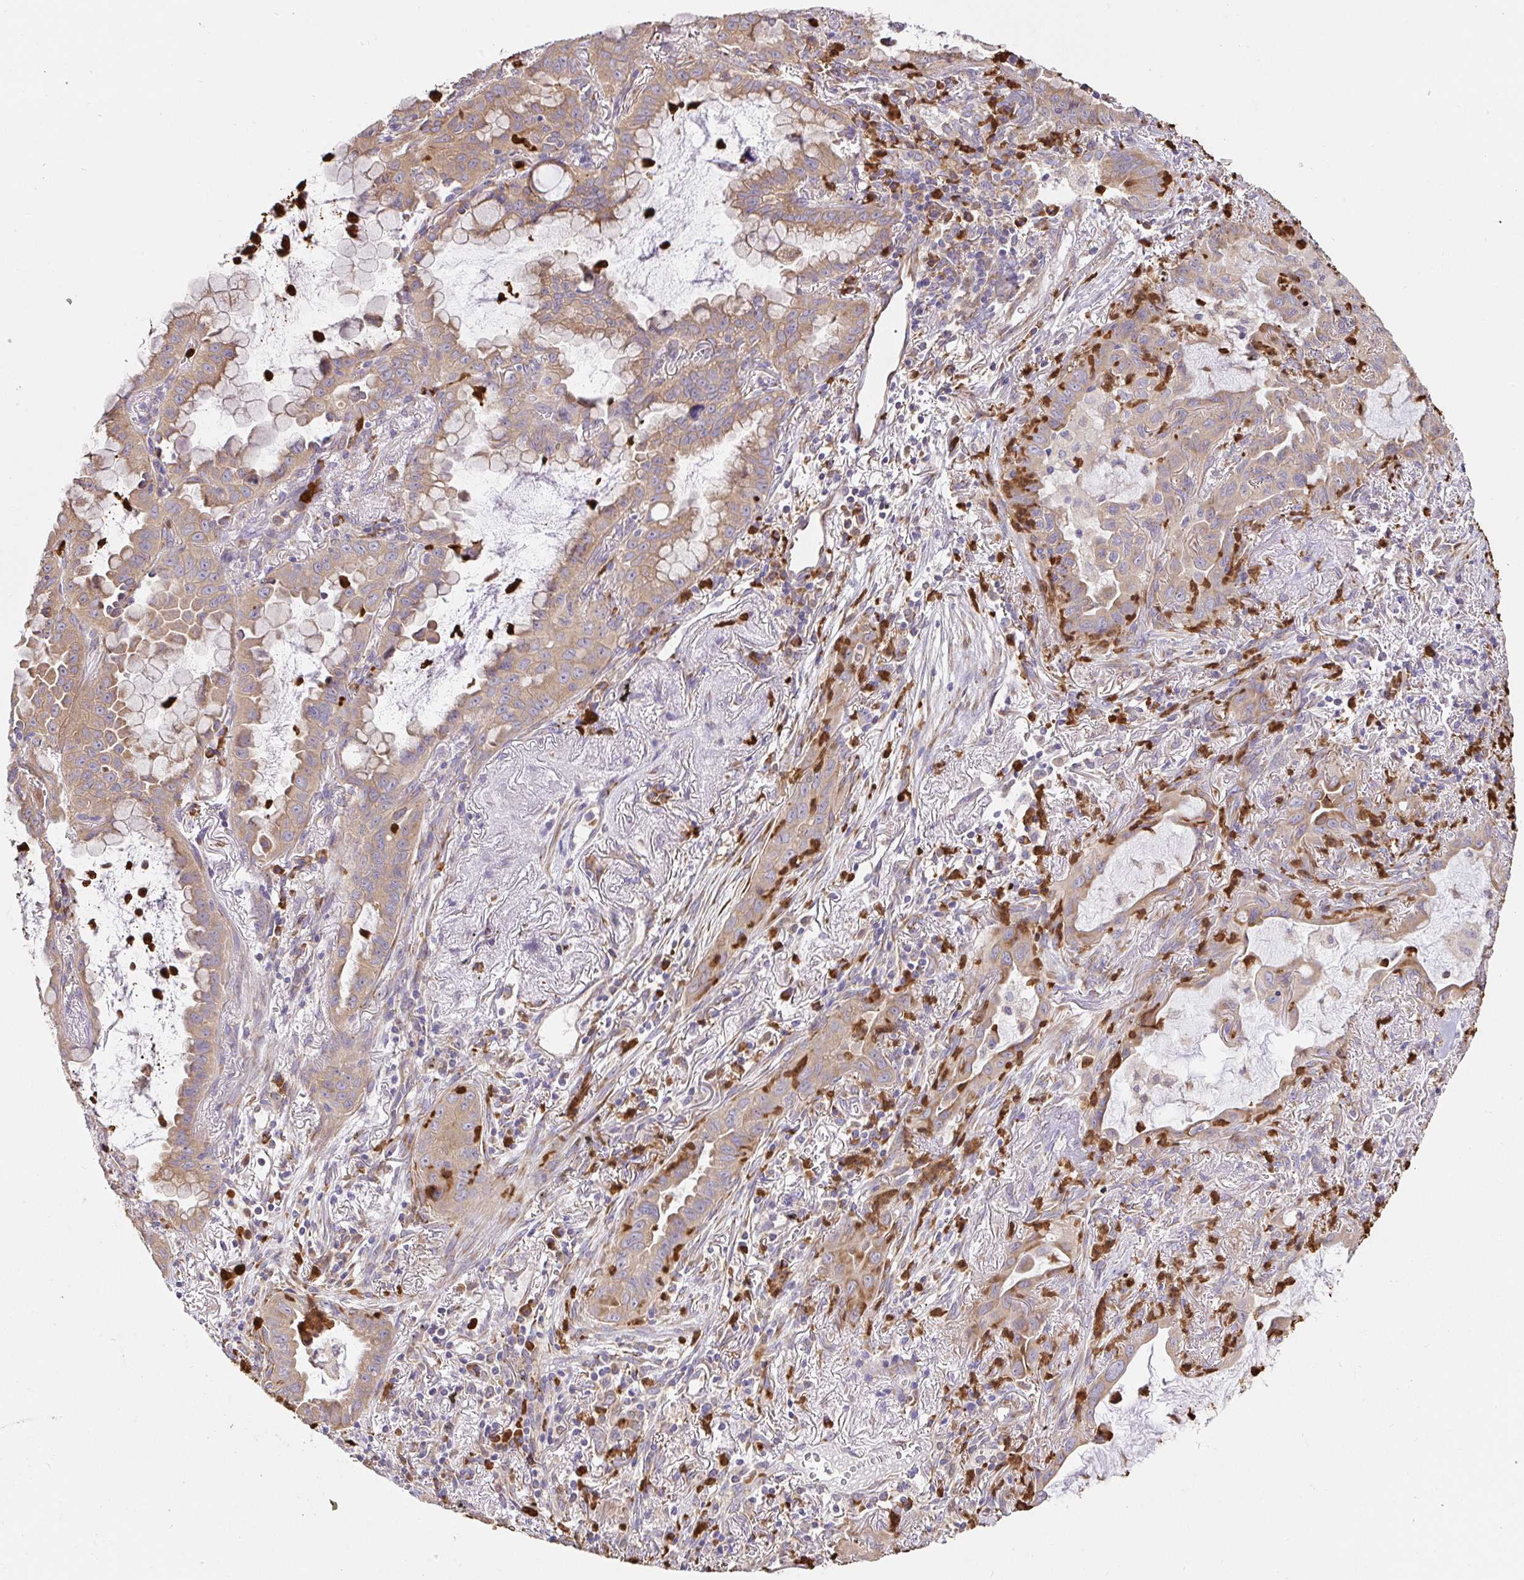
{"staining": {"intensity": "weak", "quantity": "25%-75%", "location": "cytoplasmic/membranous"}, "tissue": "lung cancer", "cell_type": "Tumor cells", "image_type": "cancer", "snomed": [{"axis": "morphology", "description": "Adenocarcinoma, NOS"}, {"axis": "topography", "description": "Lung"}], "caption": "Immunohistochemistry (IHC) micrograph of lung cancer stained for a protein (brown), which displays low levels of weak cytoplasmic/membranous expression in approximately 25%-75% of tumor cells.", "gene": "PDPK1", "patient": {"sex": "male", "age": 65}}